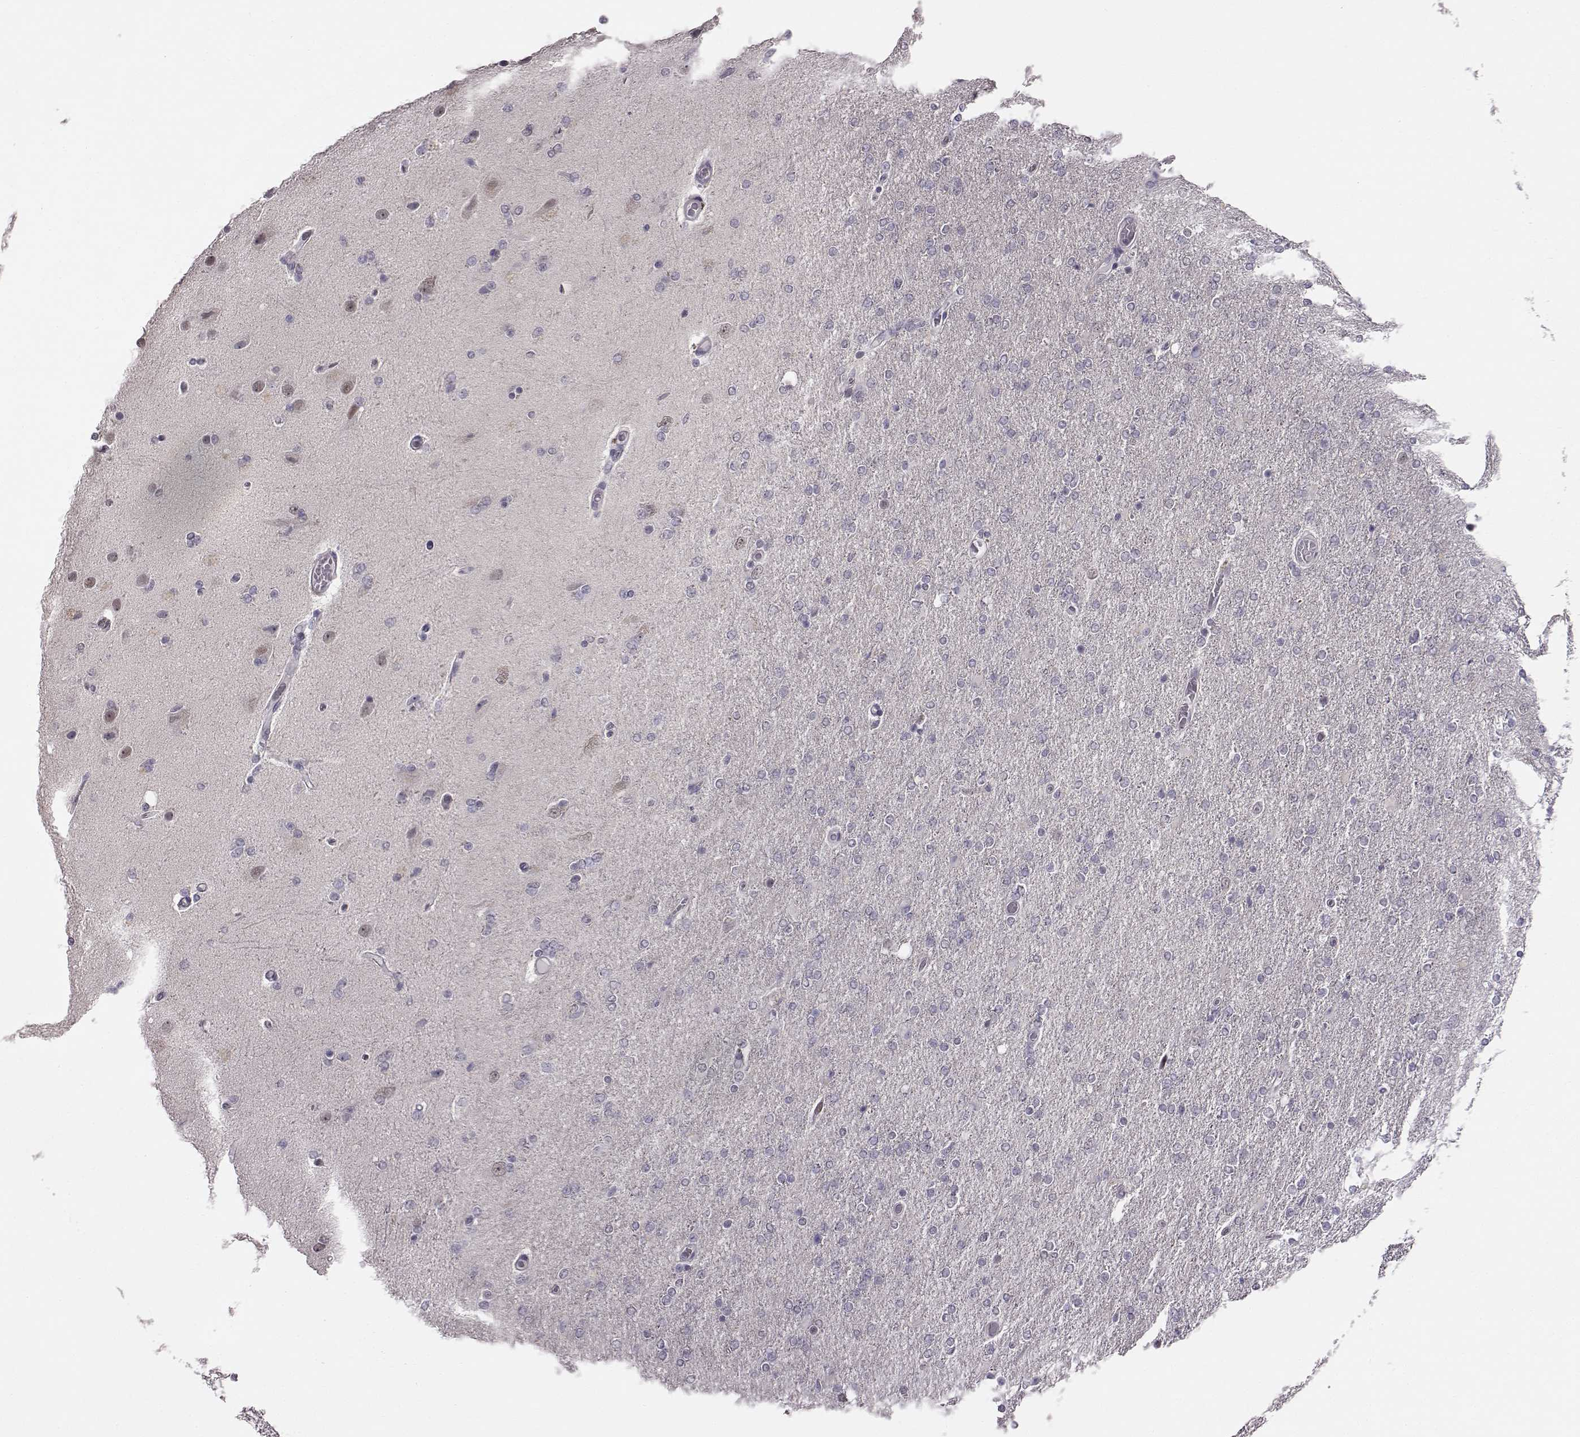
{"staining": {"intensity": "weak", "quantity": "<25%", "location": "cytoplasmic/membranous"}, "tissue": "glioma", "cell_type": "Tumor cells", "image_type": "cancer", "snomed": [{"axis": "morphology", "description": "Glioma, malignant, High grade"}, {"axis": "topography", "description": "Cerebral cortex"}], "caption": "DAB immunohistochemical staining of human glioma reveals no significant positivity in tumor cells. (Brightfield microscopy of DAB immunohistochemistry (IHC) at high magnification).", "gene": "C10orf62", "patient": {"sex": "male", "age": 70}}